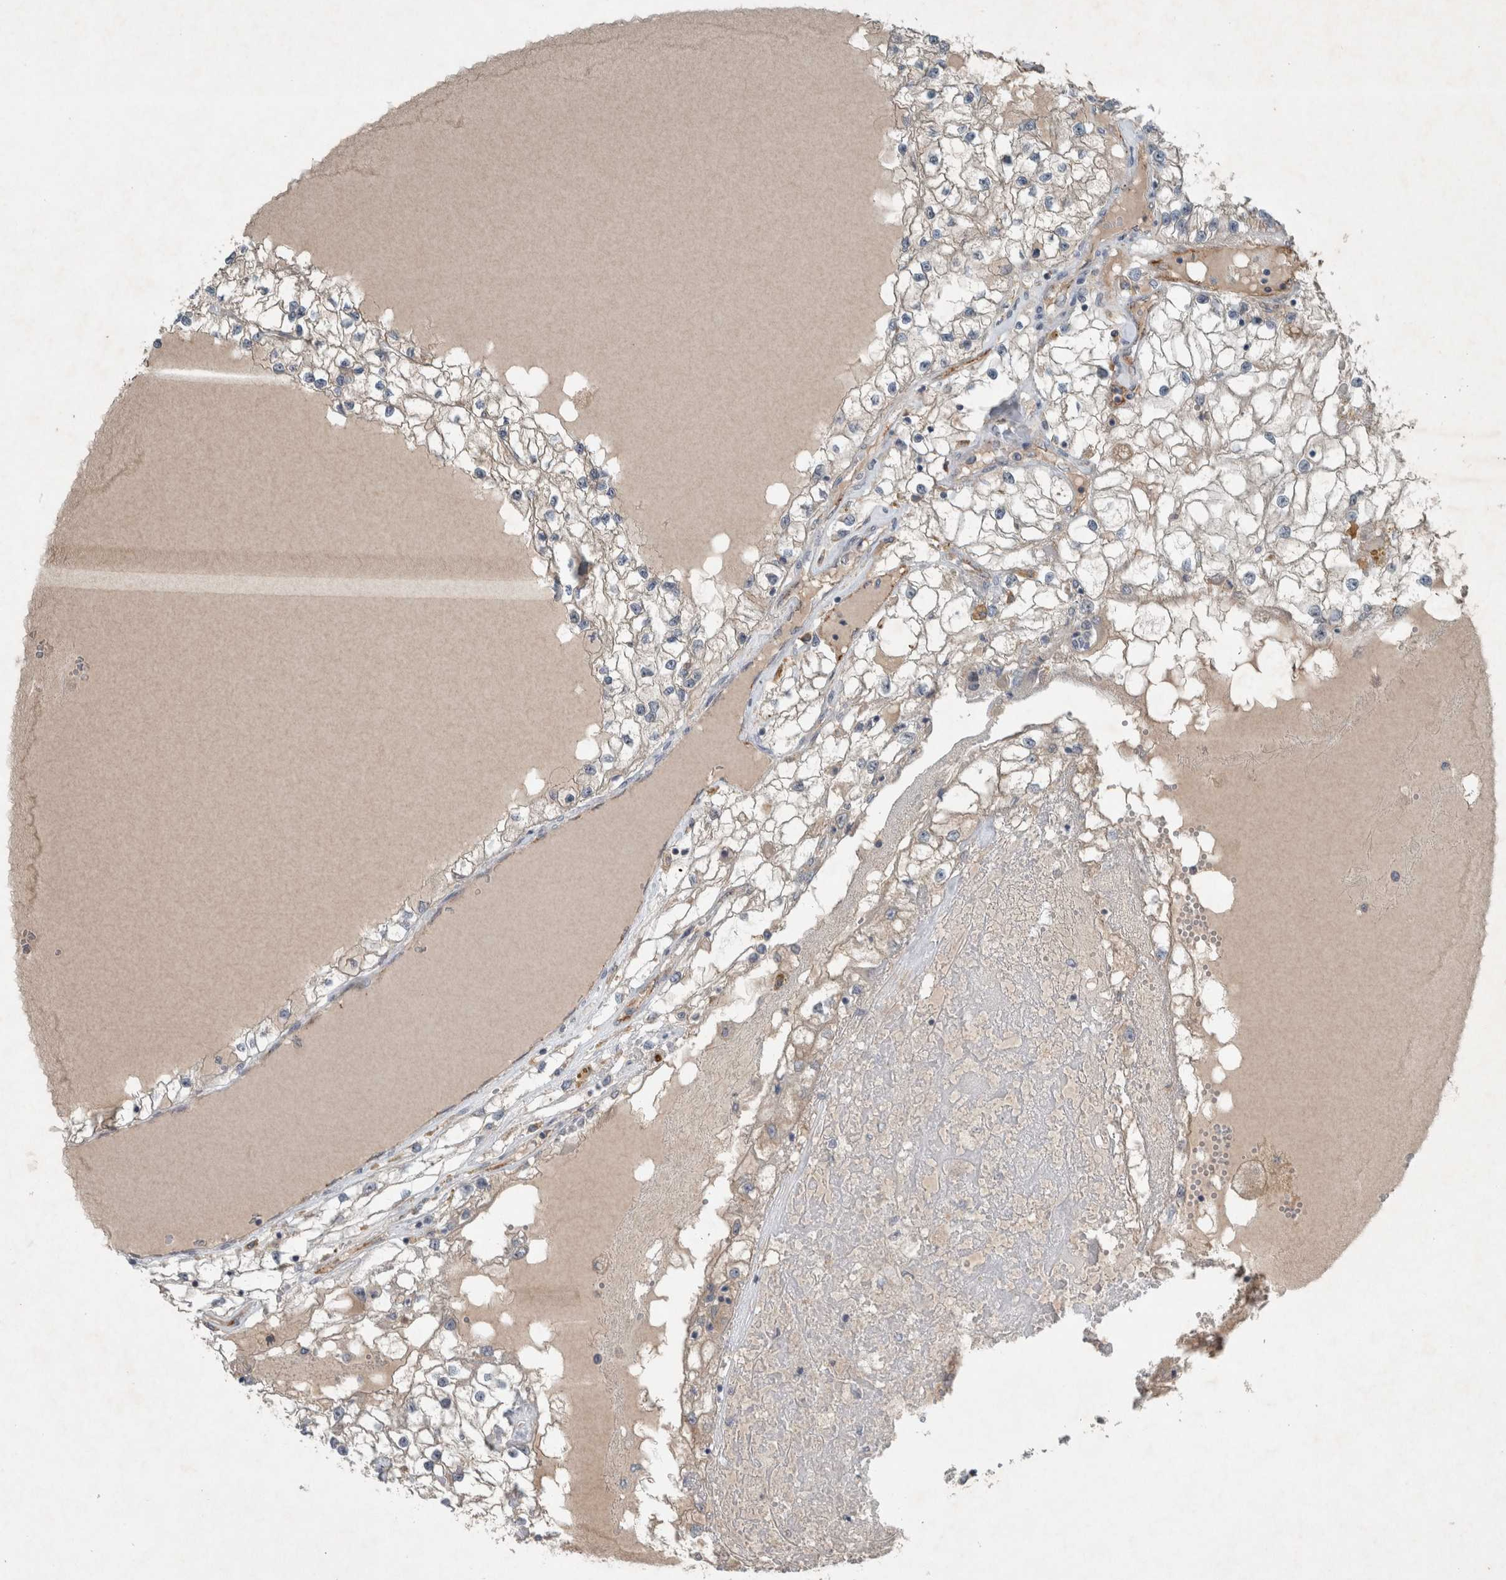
{"staining": {"intensity": "weak", "quantity": ">75%", "location": "cytoplasmic/membranous"}, "tissue": "renal cancer", "cell_type": "Tumor cells", "image_type": "cancer", "snomed": [{"axis": "morphology", "description": "Adenocarcinoma, NOS"}, {"axis": "topography", "description": "Kidney"}], "caption": "Brown immunohistochemical staining in renal cancer (adenocarcinoma) shows weak cytoplasmic/membranous staining in approximately >75% of tumor cells. (DAB (3,3'-diaminobenzidine) IHC with brightfield microscopy, high magnification).", "gene": "RALGDS", "patient": {"sex": "male", "age": 68}}